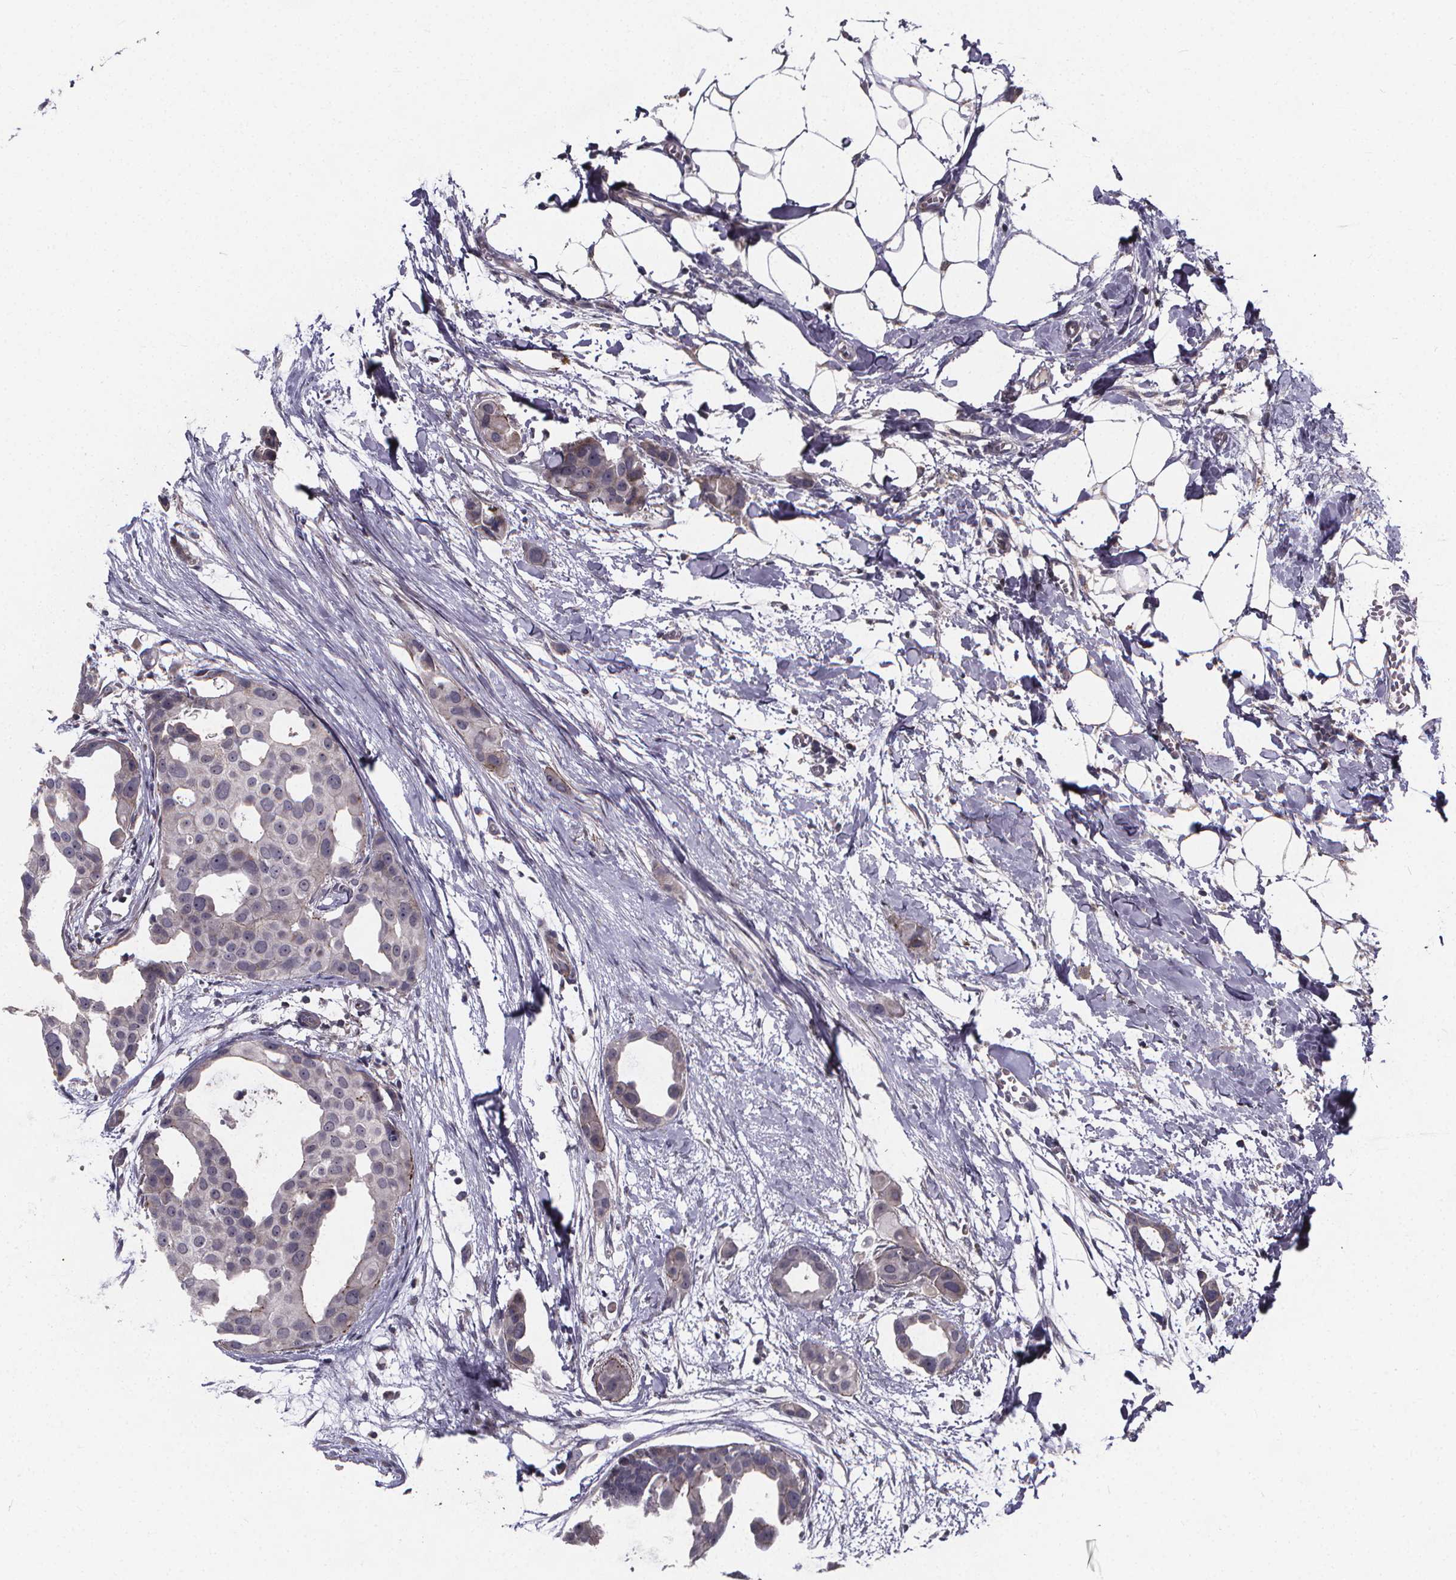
{"staining": {"intensity": "negative", "quantity": "none", "location": "none"}, "tissue": "breast cancer", "cell_type": "Tumor cells", "image_type": "cancer", "snomed": [{"axis": "morphology", "description": "Duct carcinoma"}, {"axis": "topography", "description": "Breast"}], "caption": "Breast intraductal carcinoma stained for a protein using immunohistochemistry (IHC) shows no staining tumor cells.", "gene": "FBXW2", "patient": {"sex": "female", "age": 38}}